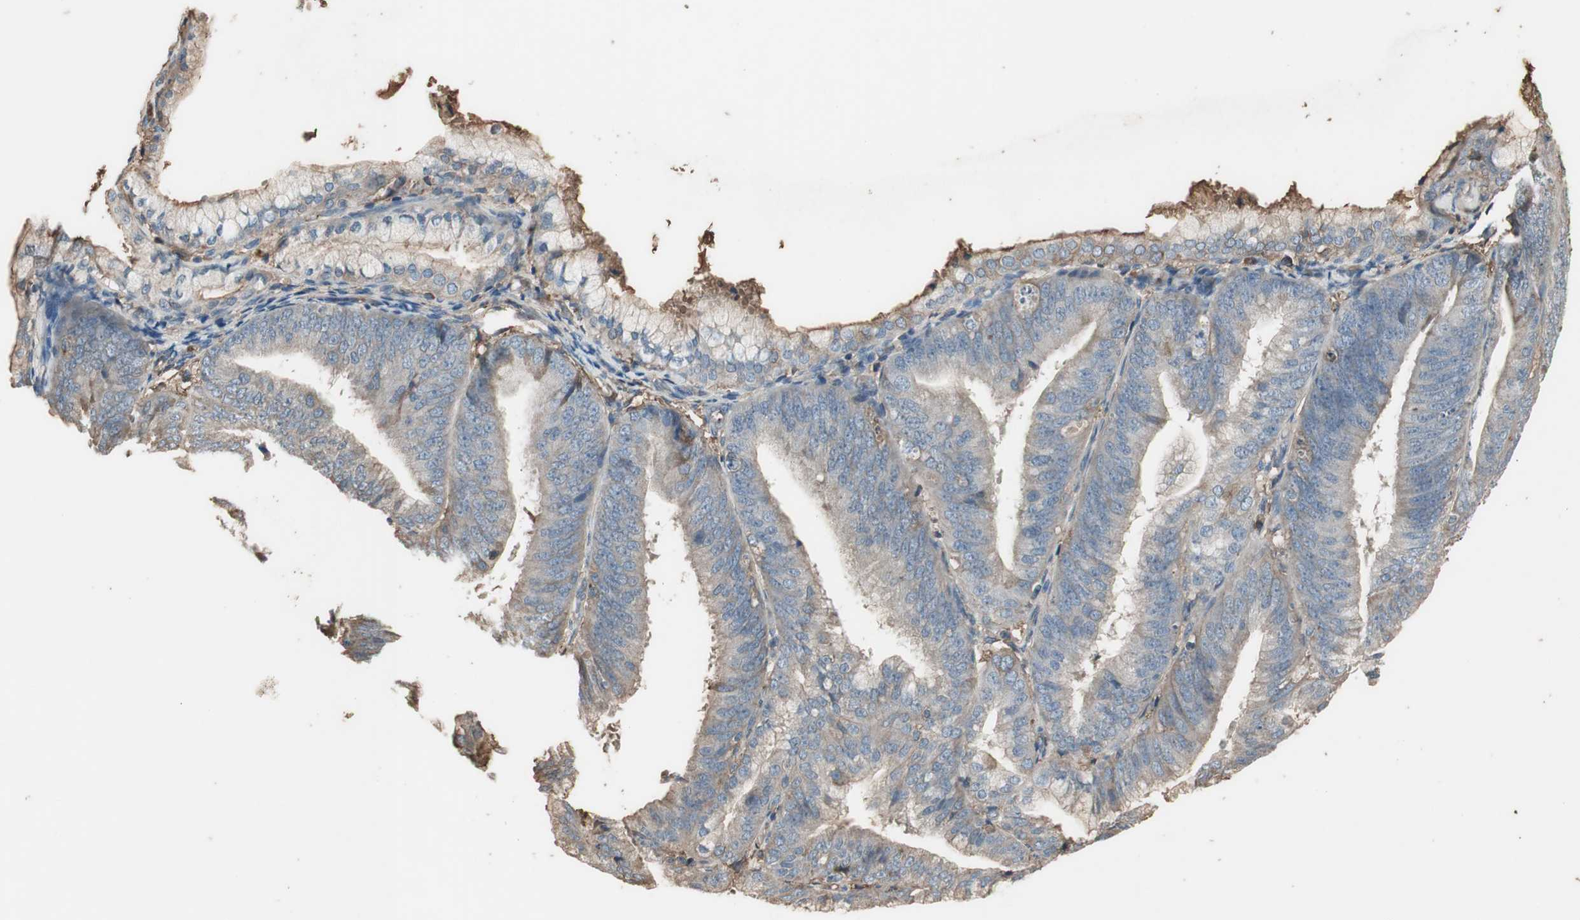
{"staining": {"intensity": "negative", "quantity": "none", "location": "none"}, "tissue": "endometrial cancer", "cell_type": "Tumor cells", "image_type": "cancer", "snomed": [{"axis": "morphology", "description": "Adenocarcinoma, NOS"}, {"axis": "topography", "description": "Endometrium"}], "caption": "Image shows no protein staining in tumor cells of endometrial adenocarcinoma tissue.", "gene": "MMP14", "patient": {"sex": "female", "age": 63}}